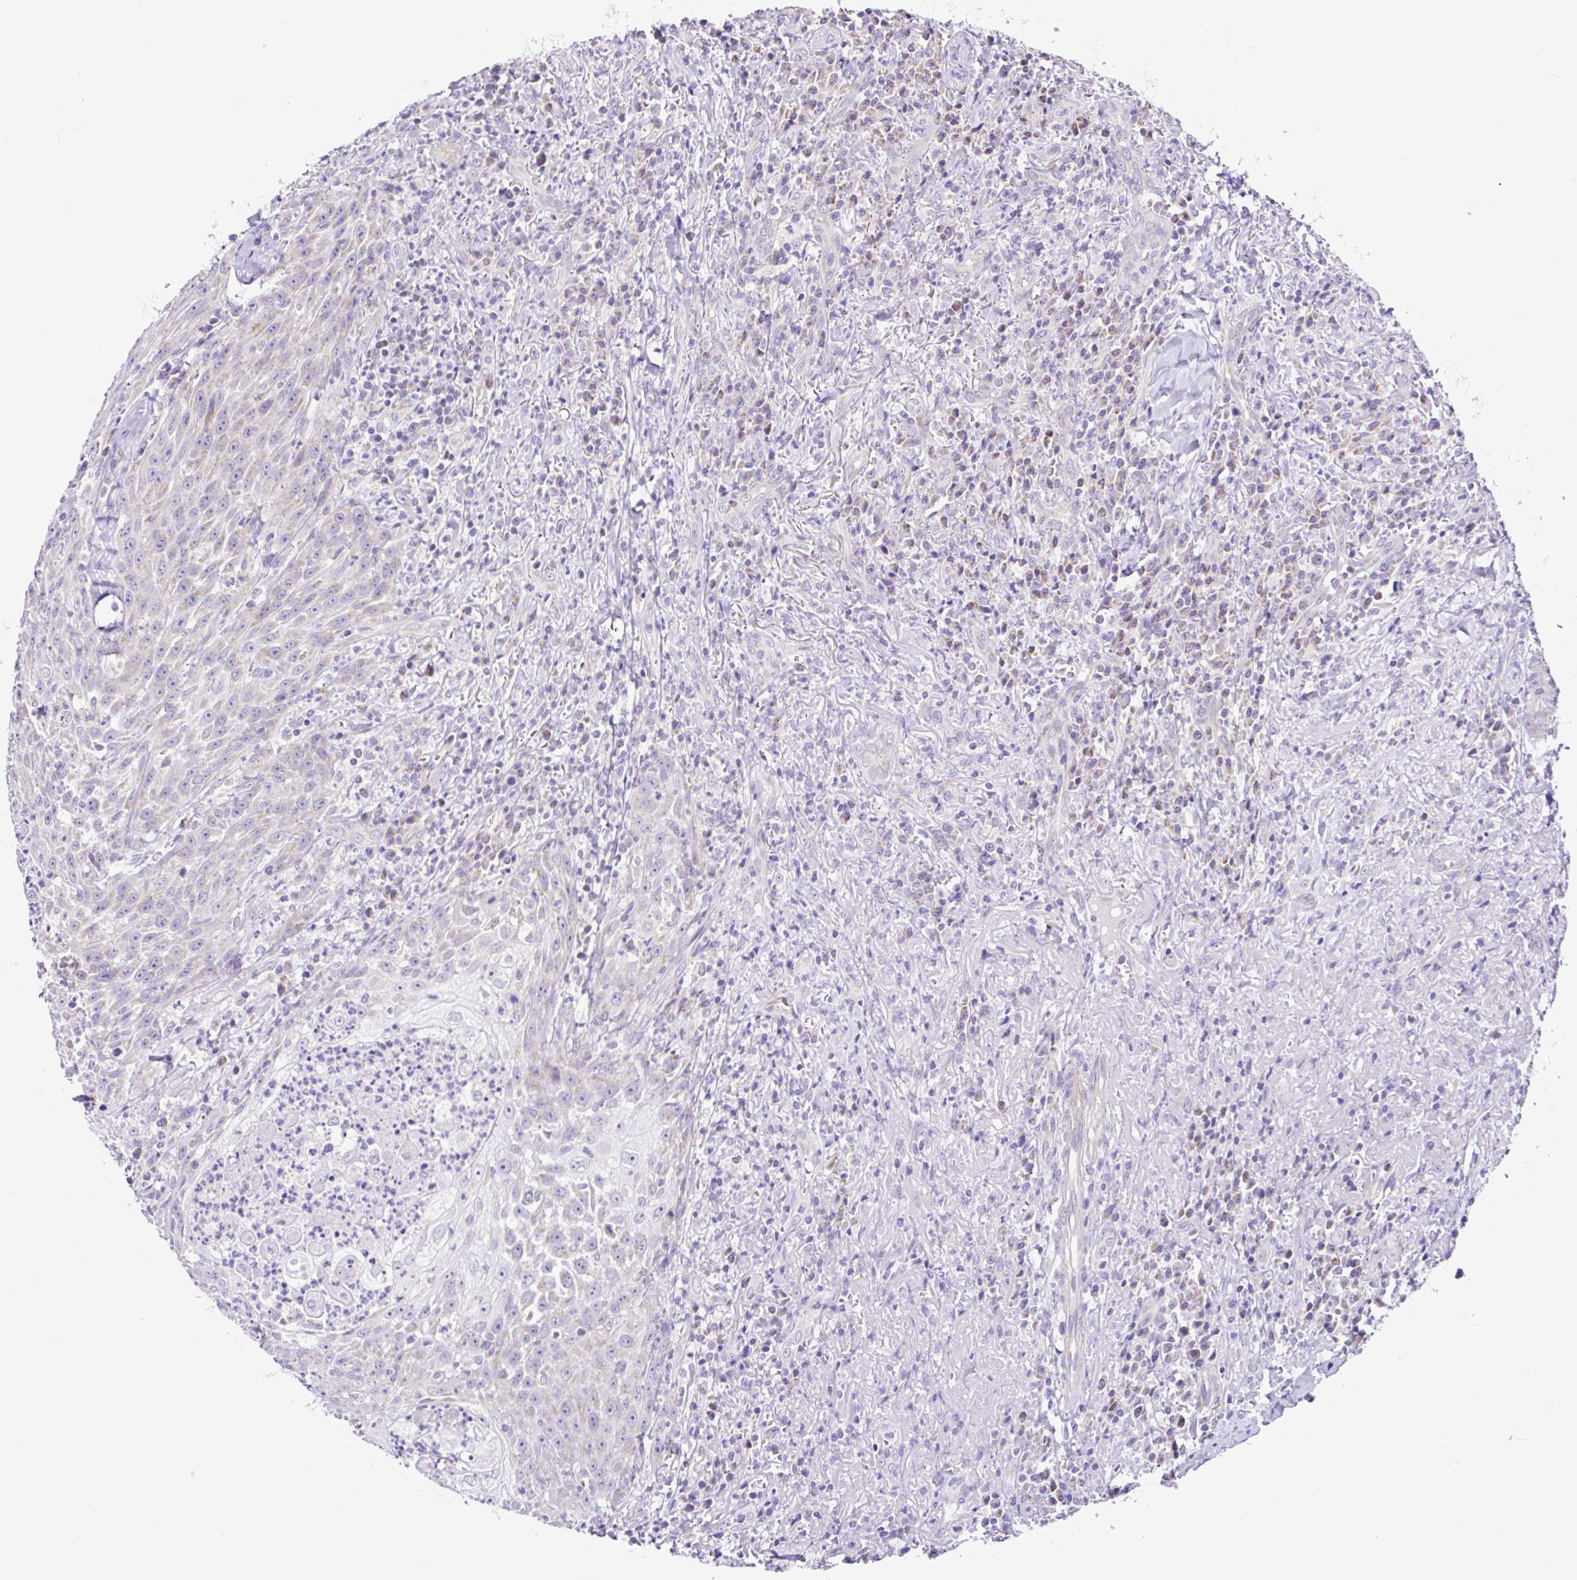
{"staining": {"intensity": "negative", "quantity": "none", "location": "none"}, "tissue": "head and neck cancer", "cell_type": "Tumor cells", "image_type": "cancer", "snomed": [{"axis": "morphology", "description": "Normal tissue, NOS"}, {"axis": "morphology", "description": "Squamous cell carcinoma, NOS"}, {"axis": "topography", "description": "Oral tissue"}, {"axis": "topography", "description": "Head-Neck"}], "caption": "This image is of squamous cell carcinoma (head and neck) stained with immunohistochemistry (IHC) to label a protein in brown with the nuclei are counter-stained blue. There is no staining in tumor cells. (Stains: DAB immunohistochemistry (IHC) with hematoxylin counter stain, Microscopy: brightfield microscopy at high magnification).", "gene": "NDUFS2", "patient": {"sex": "female", "age": 70}}